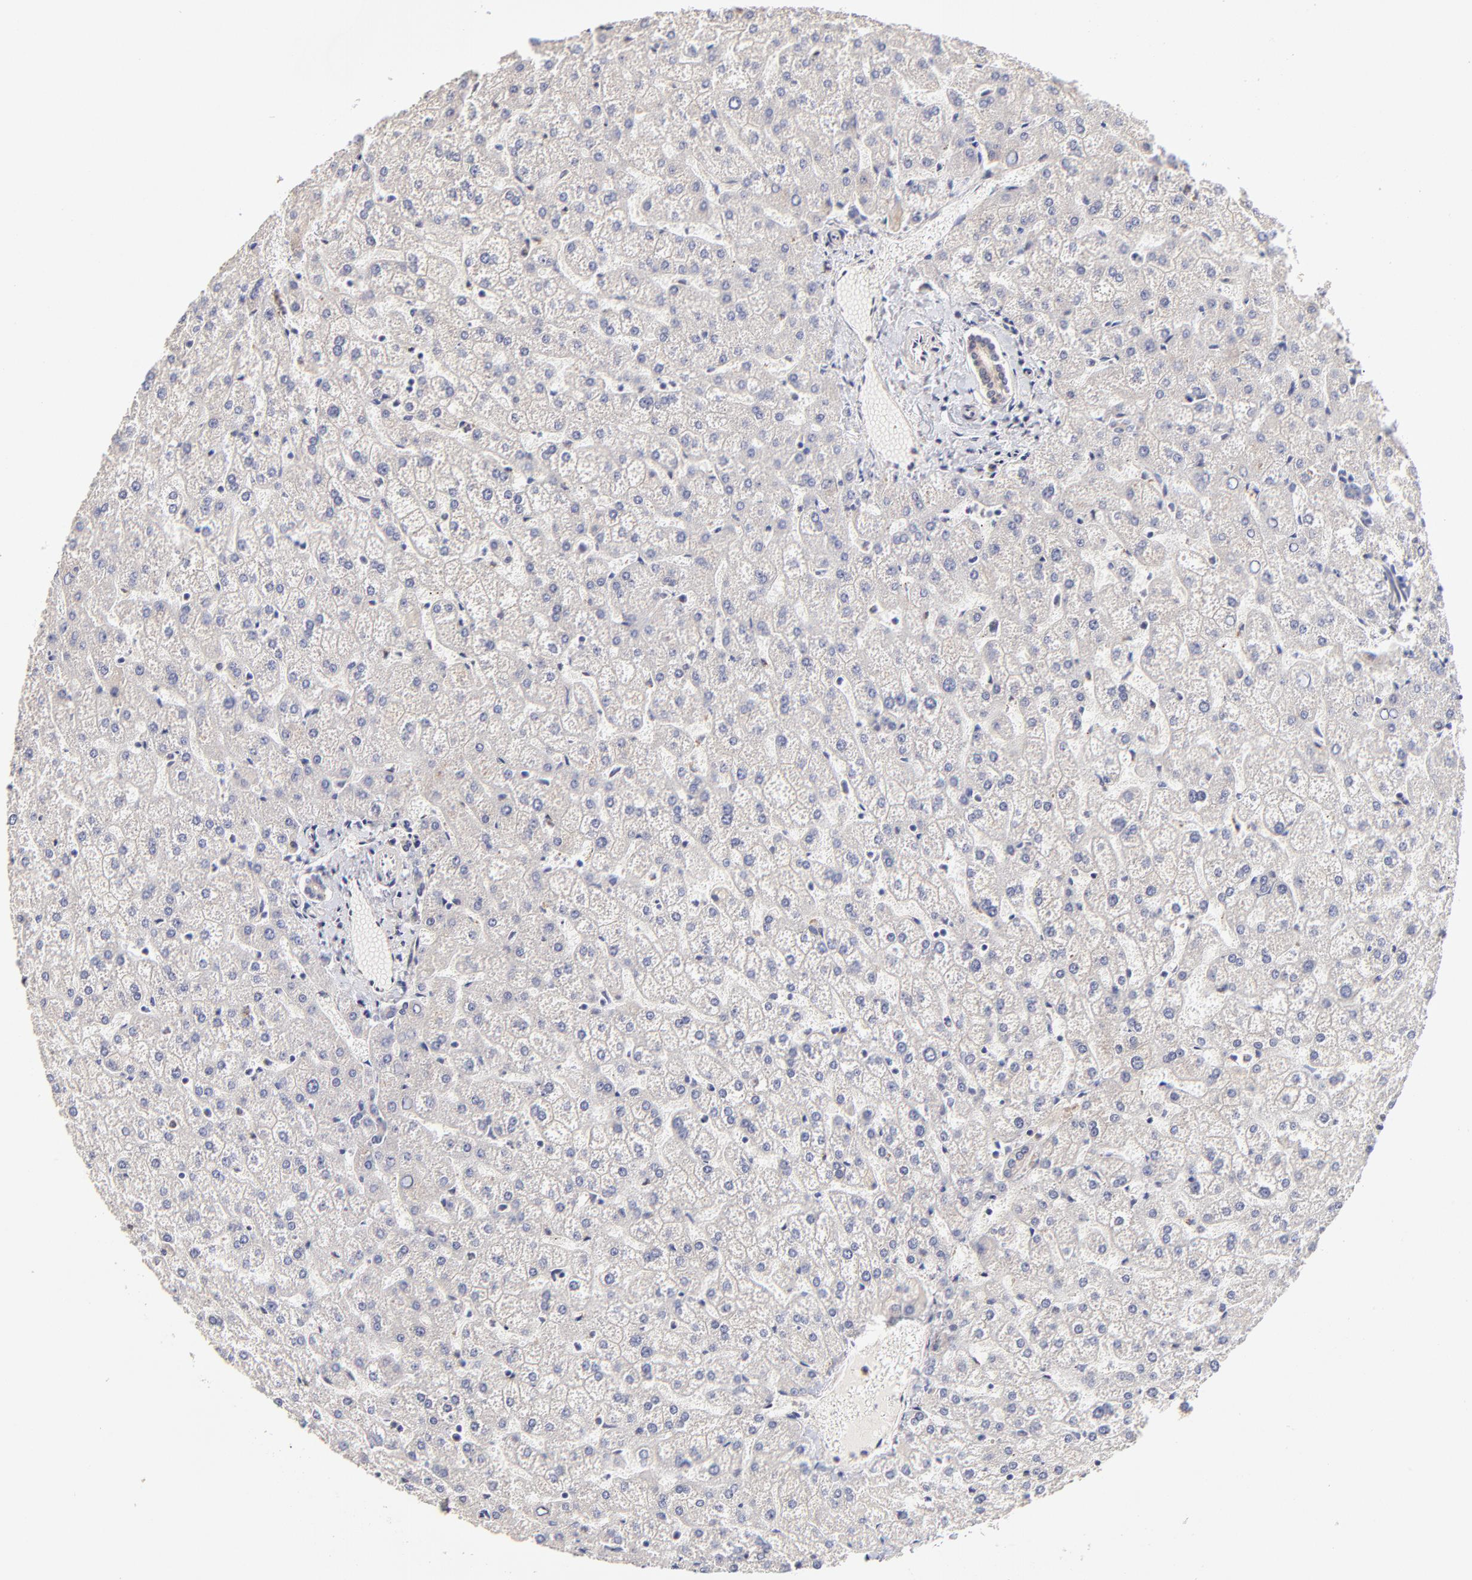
{"staining": {"intensity": "weak", "quantity": ">75%", "location": "cytoplasmic/membranous"}, "tissue": "liver", "cell_type": "Cholangiocytes", "image_type": "normal", "snomed": [{"axis": "morphology", "description": "Normal tissue, NOS"}, {"axis": "topography", "description": "Liver"}], "caption": "Protein staining exhibits weak cytoplasmic/membranous positivity in about >75% of cholangiocytes in benign liver.", "gene": "ZNF10", "patient": {"sex": "female", "age": 32}}